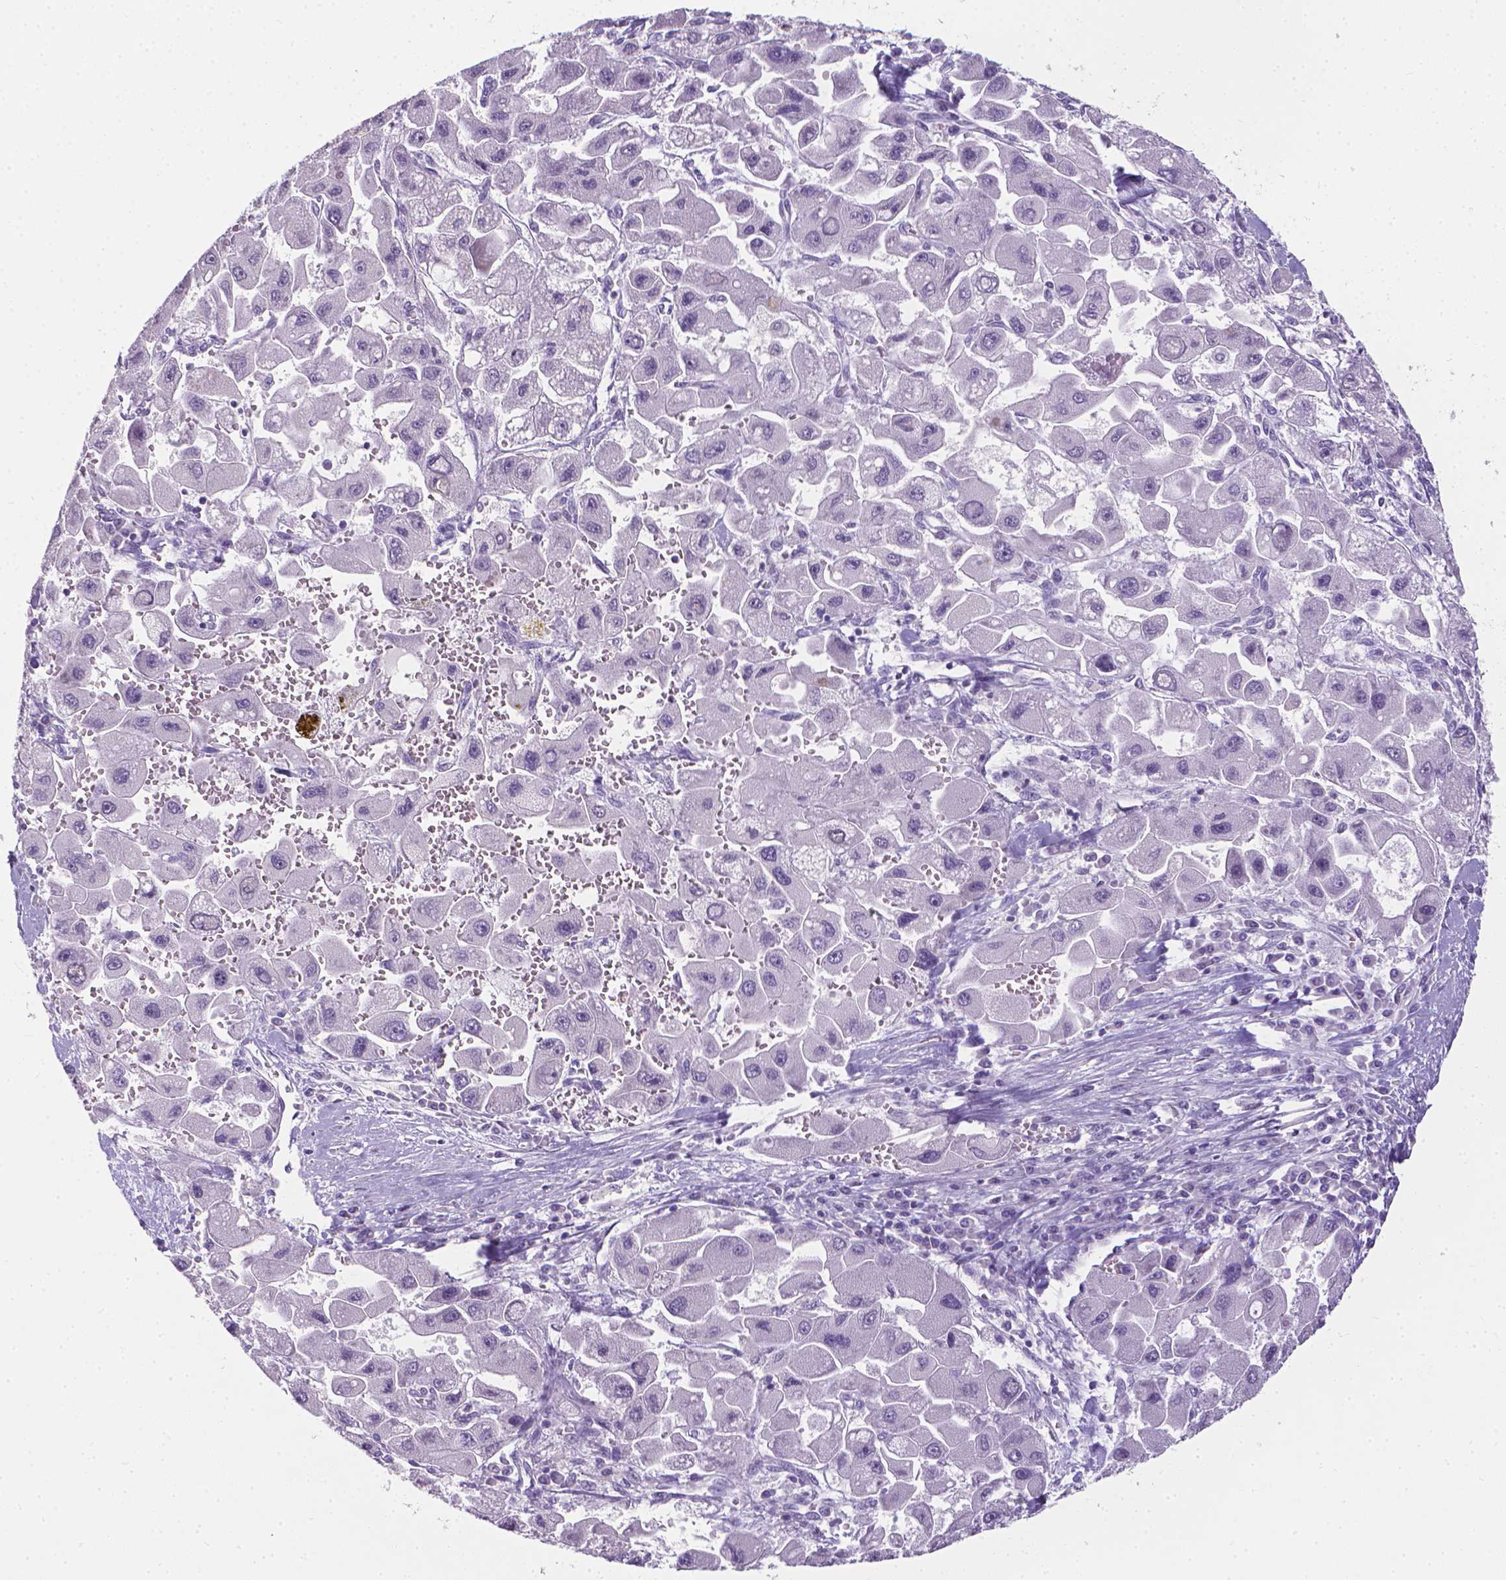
{"staining": {"intensity": "negative", "quantity": "none", "location": "none"}, "tissue": "liver cancer", "cell_type": "Tumor cells", "image_type": "cancer", "snomed": [{"axis": "morphology", "description": "Carcinoma, Hepatocellular, NOS"}, {"axis": "topography", "description": "Liver"}], "caption": "Liver cancer (hepatocellular carcinoma) was stained to show a protein in brown. There is no significant expression in tumor cells. Nuclei are stained in blue.", "gene": "XPNPEP2", "patient": {"sex": "male", "age": 24}}